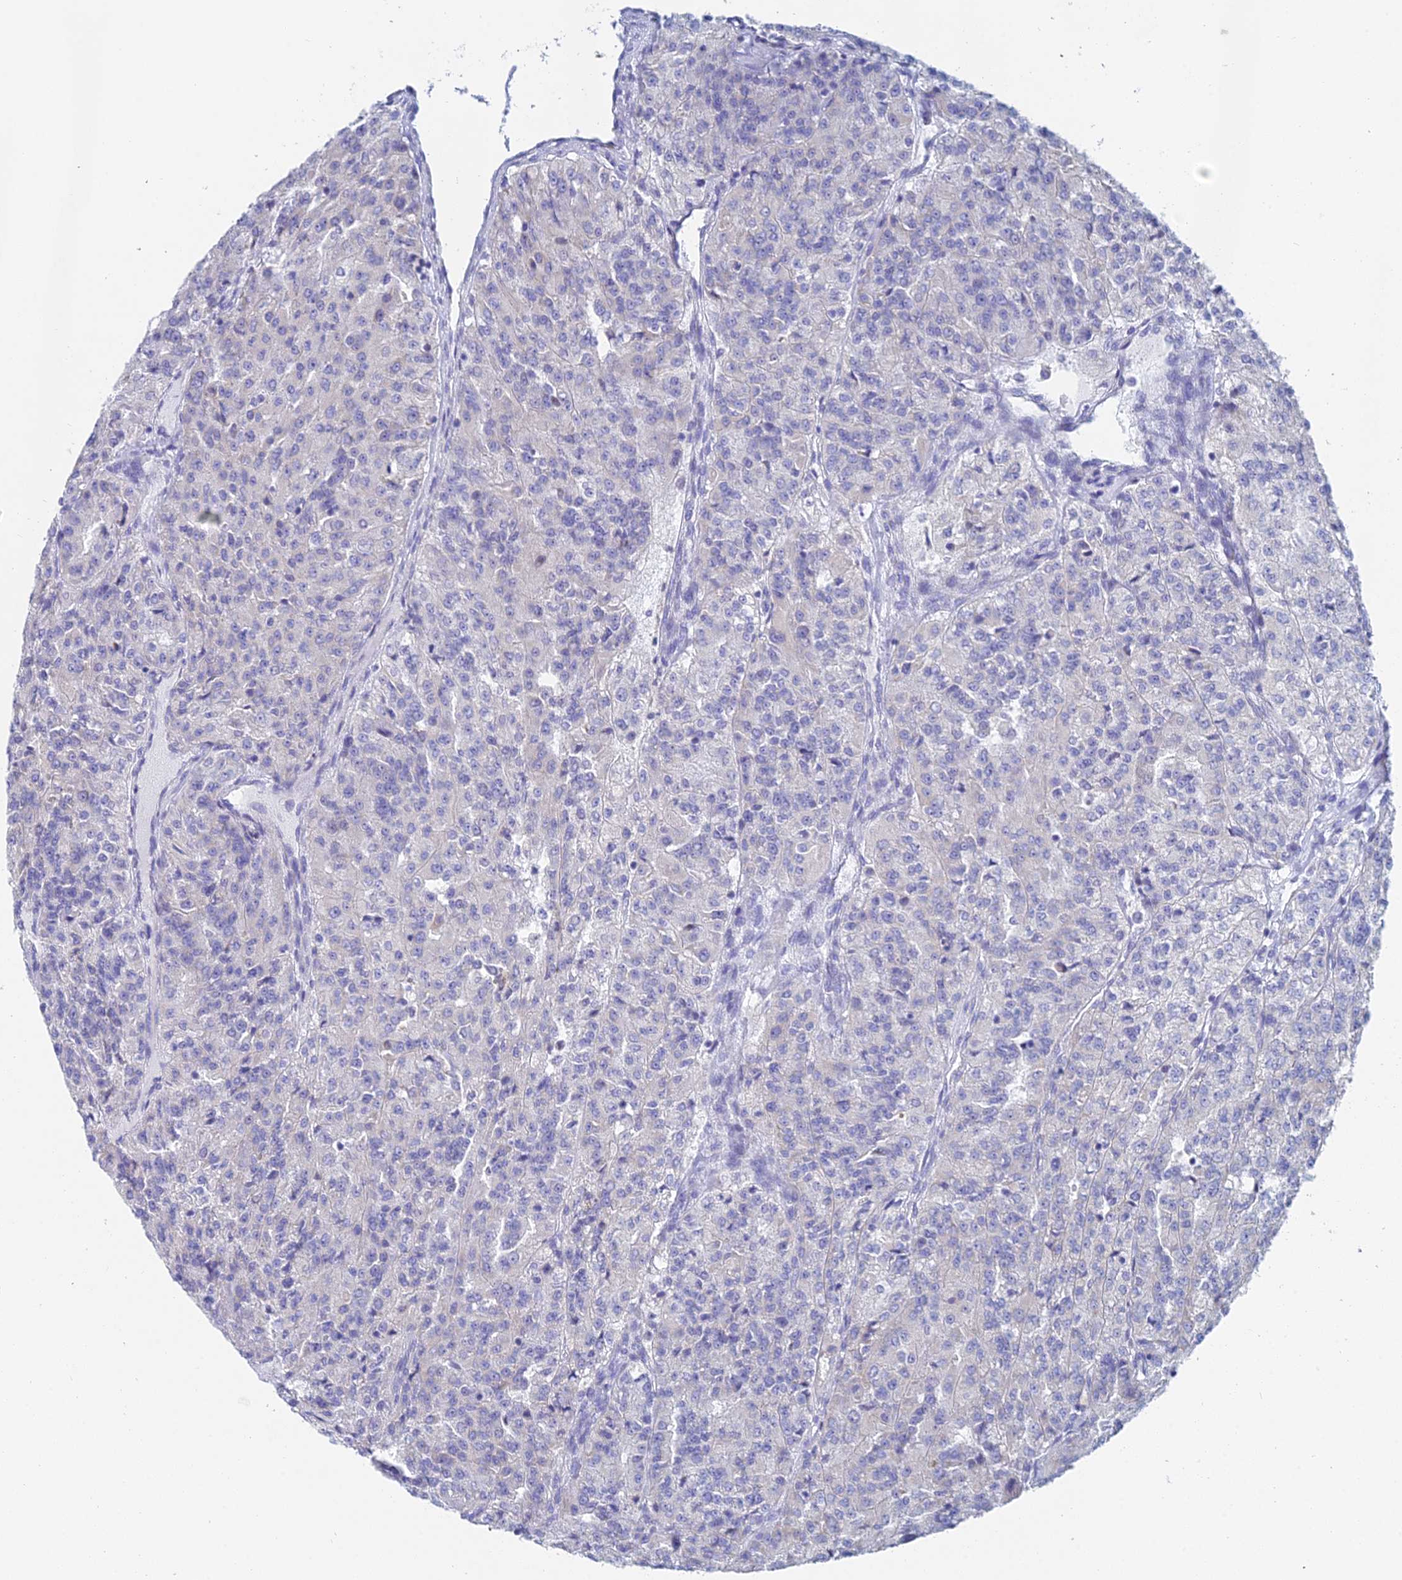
{"staining": {"intensity": "negative", "quantity": "none", "location": "none"}, "tissue": "renal cancer", "cell_type": "Tumor cells", "image_type": "cancer", "snomed": [{"axis": "morphology", "description": "Adenocarcinoma, NOS"}, {"axis": "topography", "description": "Kidney"}], "caption": "The image reveals no staining of tumor cells in renal cancer (adenocarcinoma).", "gene": "ACSM1", "patient": {"sex": "female", "age": 63}}